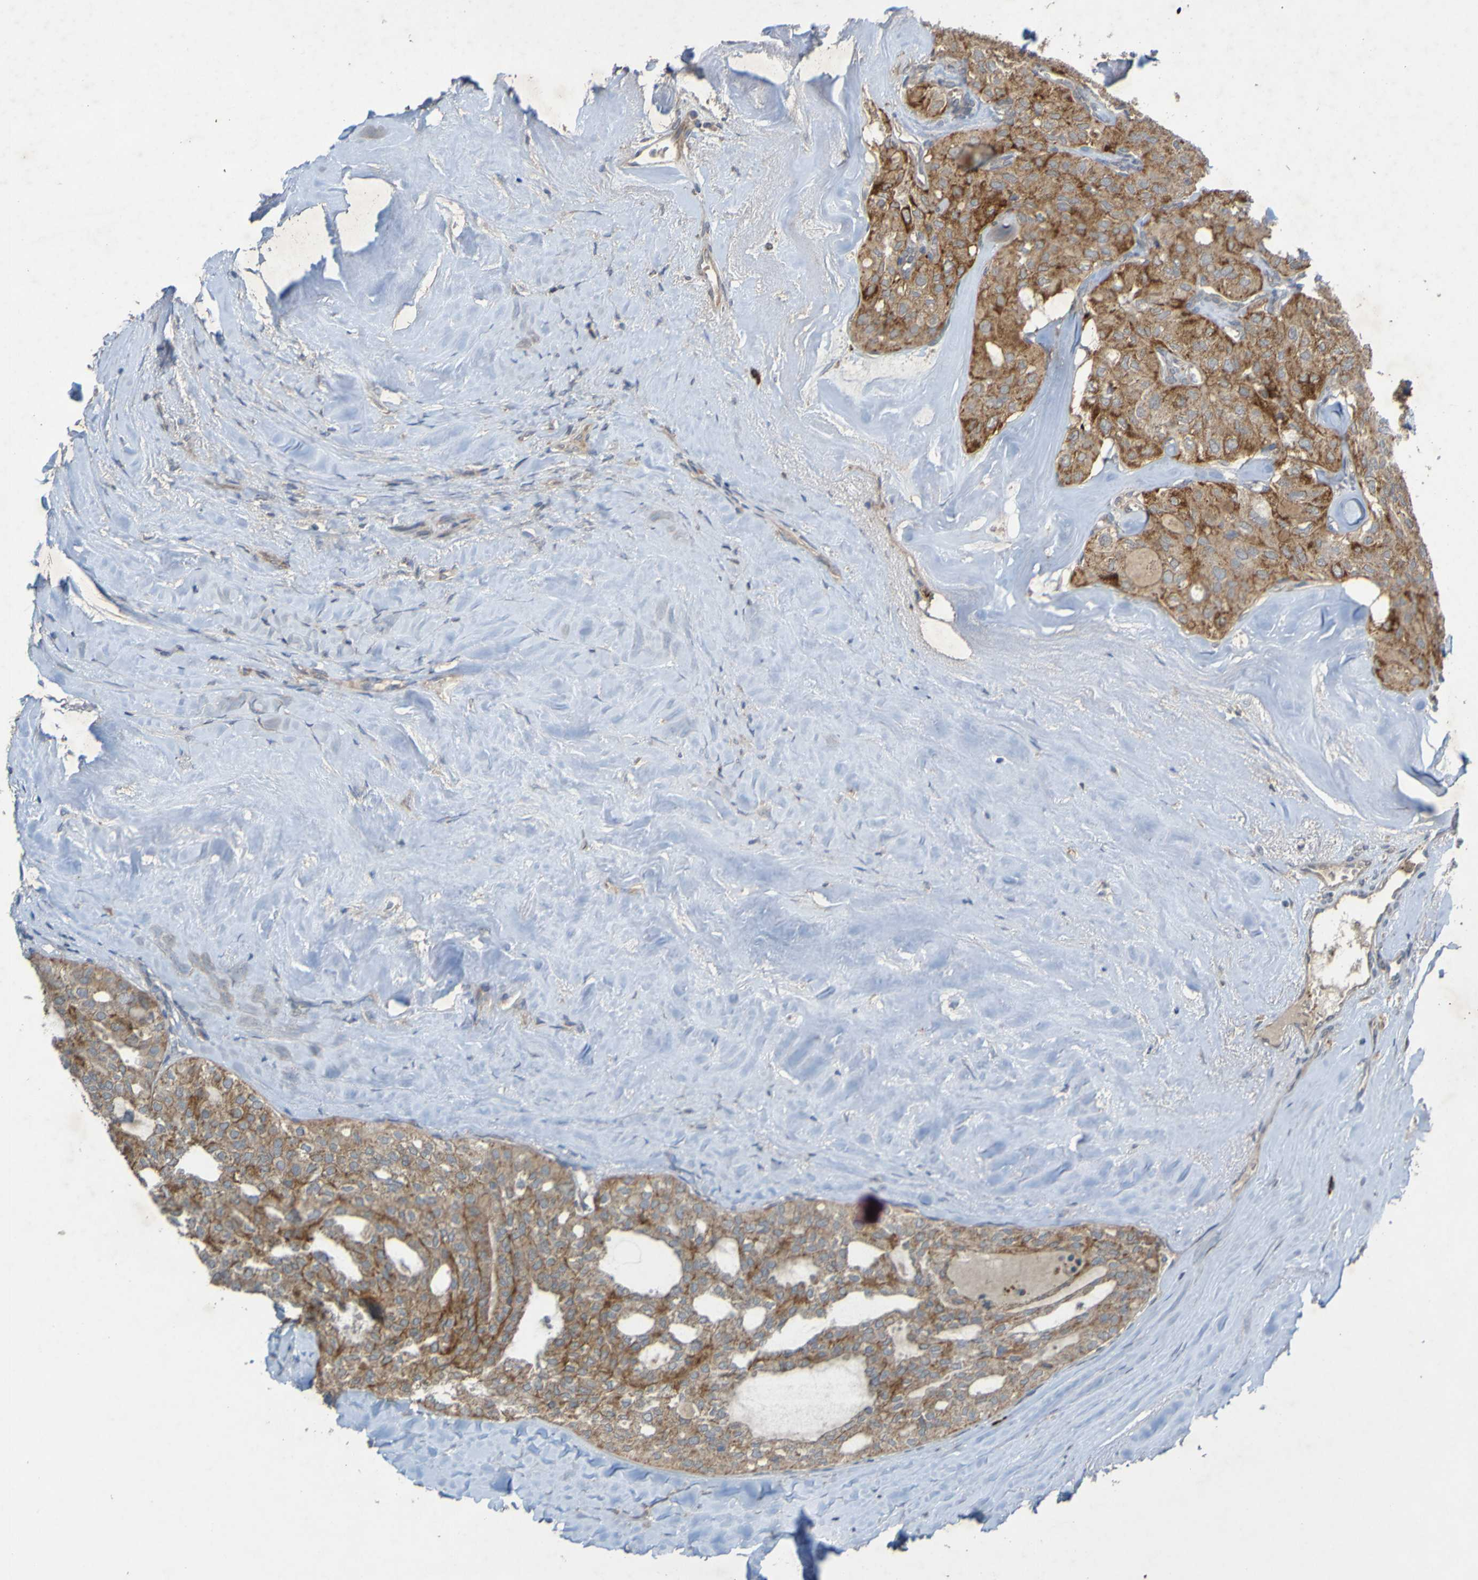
{"staining": {"intensity": "moderate", "quantity": ">75%", "location": "cytoplasmic/membranous"}, "tissue": "thyroid cancer", "cell_type": "Tumor cells", "image_type": "cancer", "snomed": [{"axis": "morphology", "description": "Follicular adenoma carcinoma, NOS"}, {"axis": "topography", "description": "Thyroid gland"}], "caption": "This is an image of immunohistochemistry staining of follicular adenoma carcinoma (thyroid), which shows moderate staining in the cytoplasmic/membranous of tumor cells.", "gene": "B3GAT2", "patient": {"sex": "male", "age": 75}}